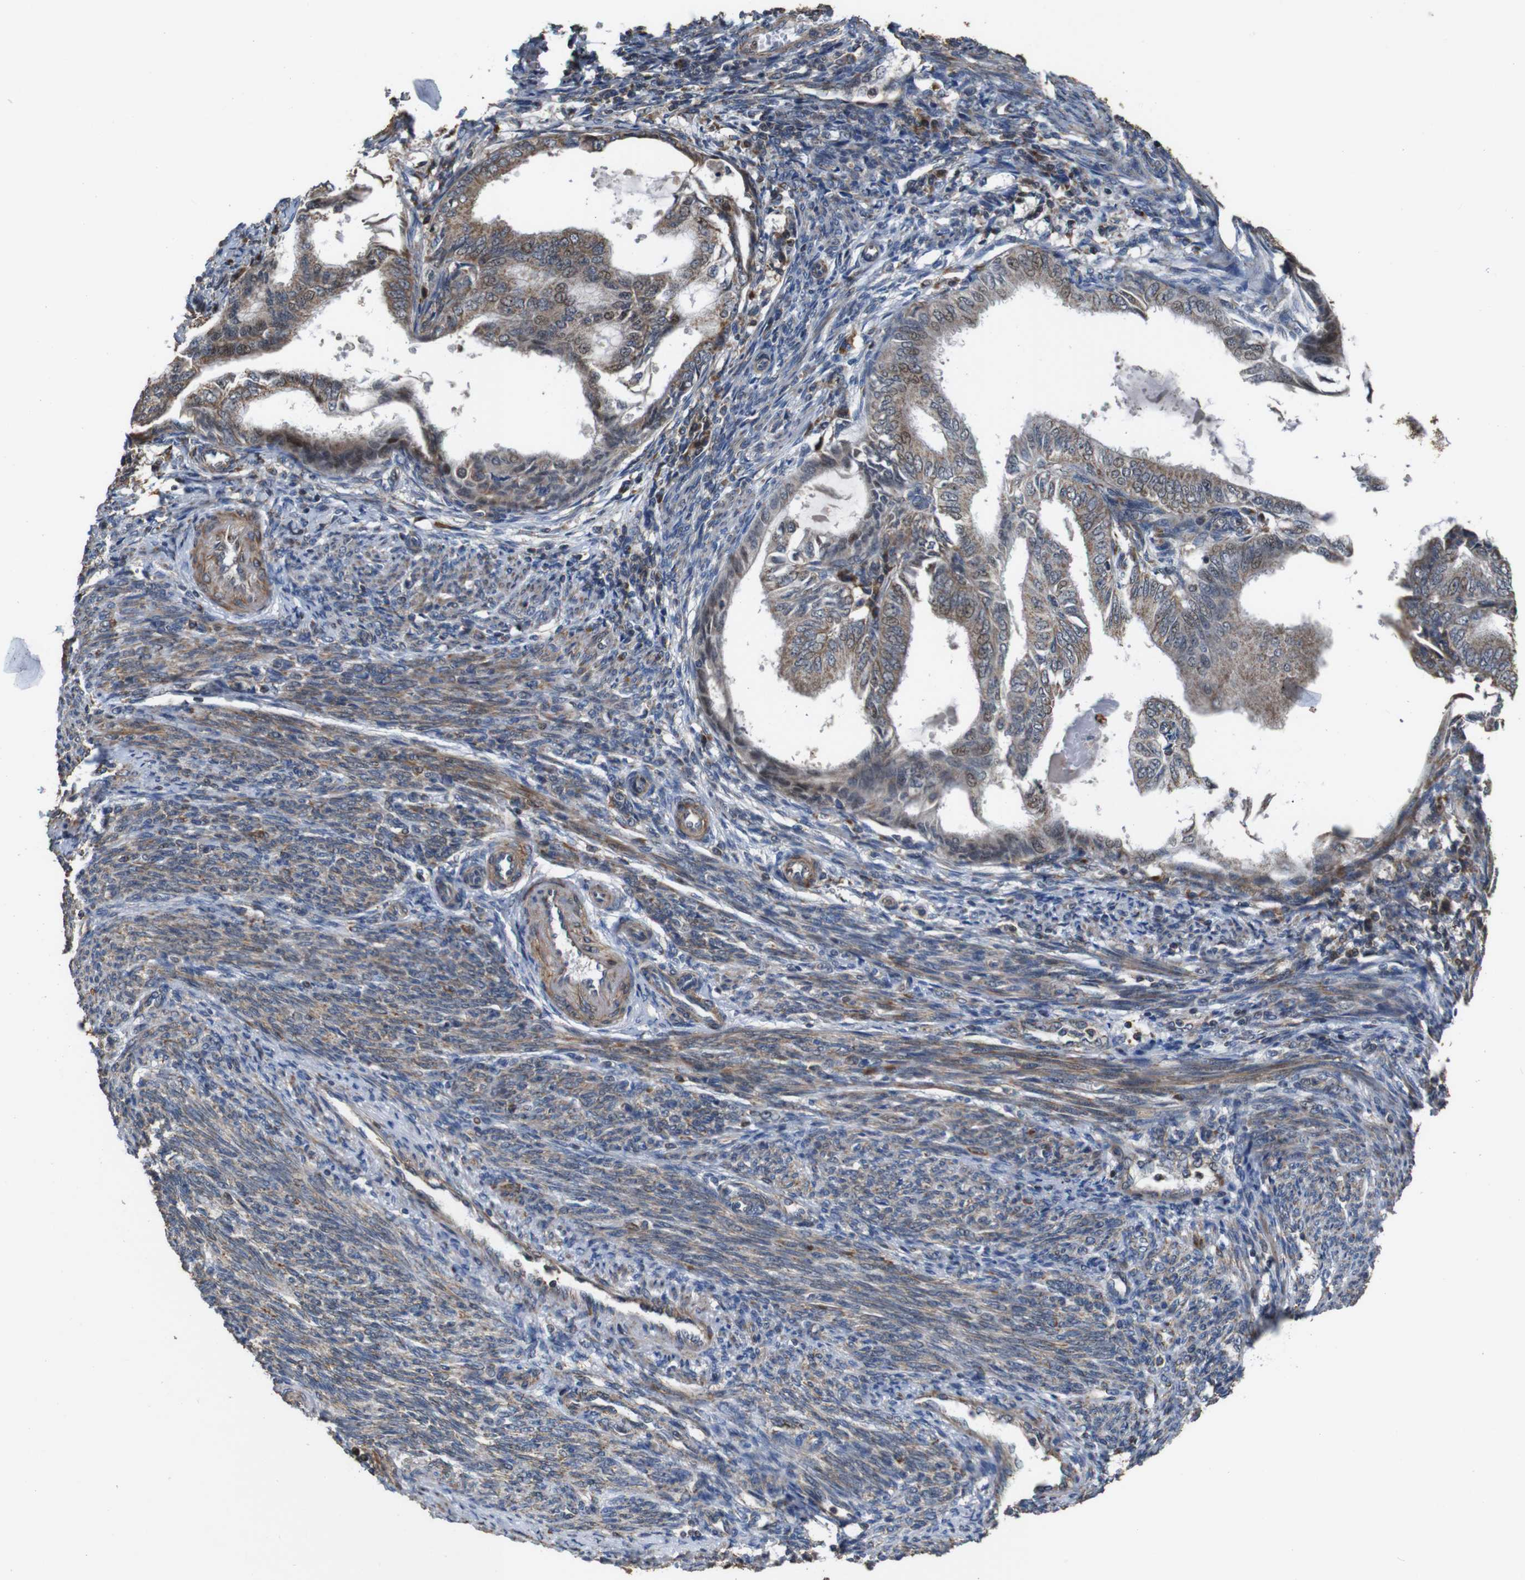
{"staining": {"intensity": "moderate", "quantity": ">75%", "location": "cytoplasmic/membranous,nuclear"}, "tissue": "endometrial cancer", "cell_type": "Tumor cells", "image_type": "cancer", "snomed": [{"axis": "morphology", "description": "Adenocarcinoma, NOS"}, {"axis": "topography", "description": "Endometrium"}], "caption": "High-magnification brightfield microscopy of adenocarcinoma (endometrial) stained with DAB (brown) and counterstained with hematoxylin (blue). tumor cells exhibit moderate cytoplasmic/membranous and nuclear staining is identified in approximately>75% of cells.", "gene": "SNN", "patient": {"sex": "female", "age": 58}}